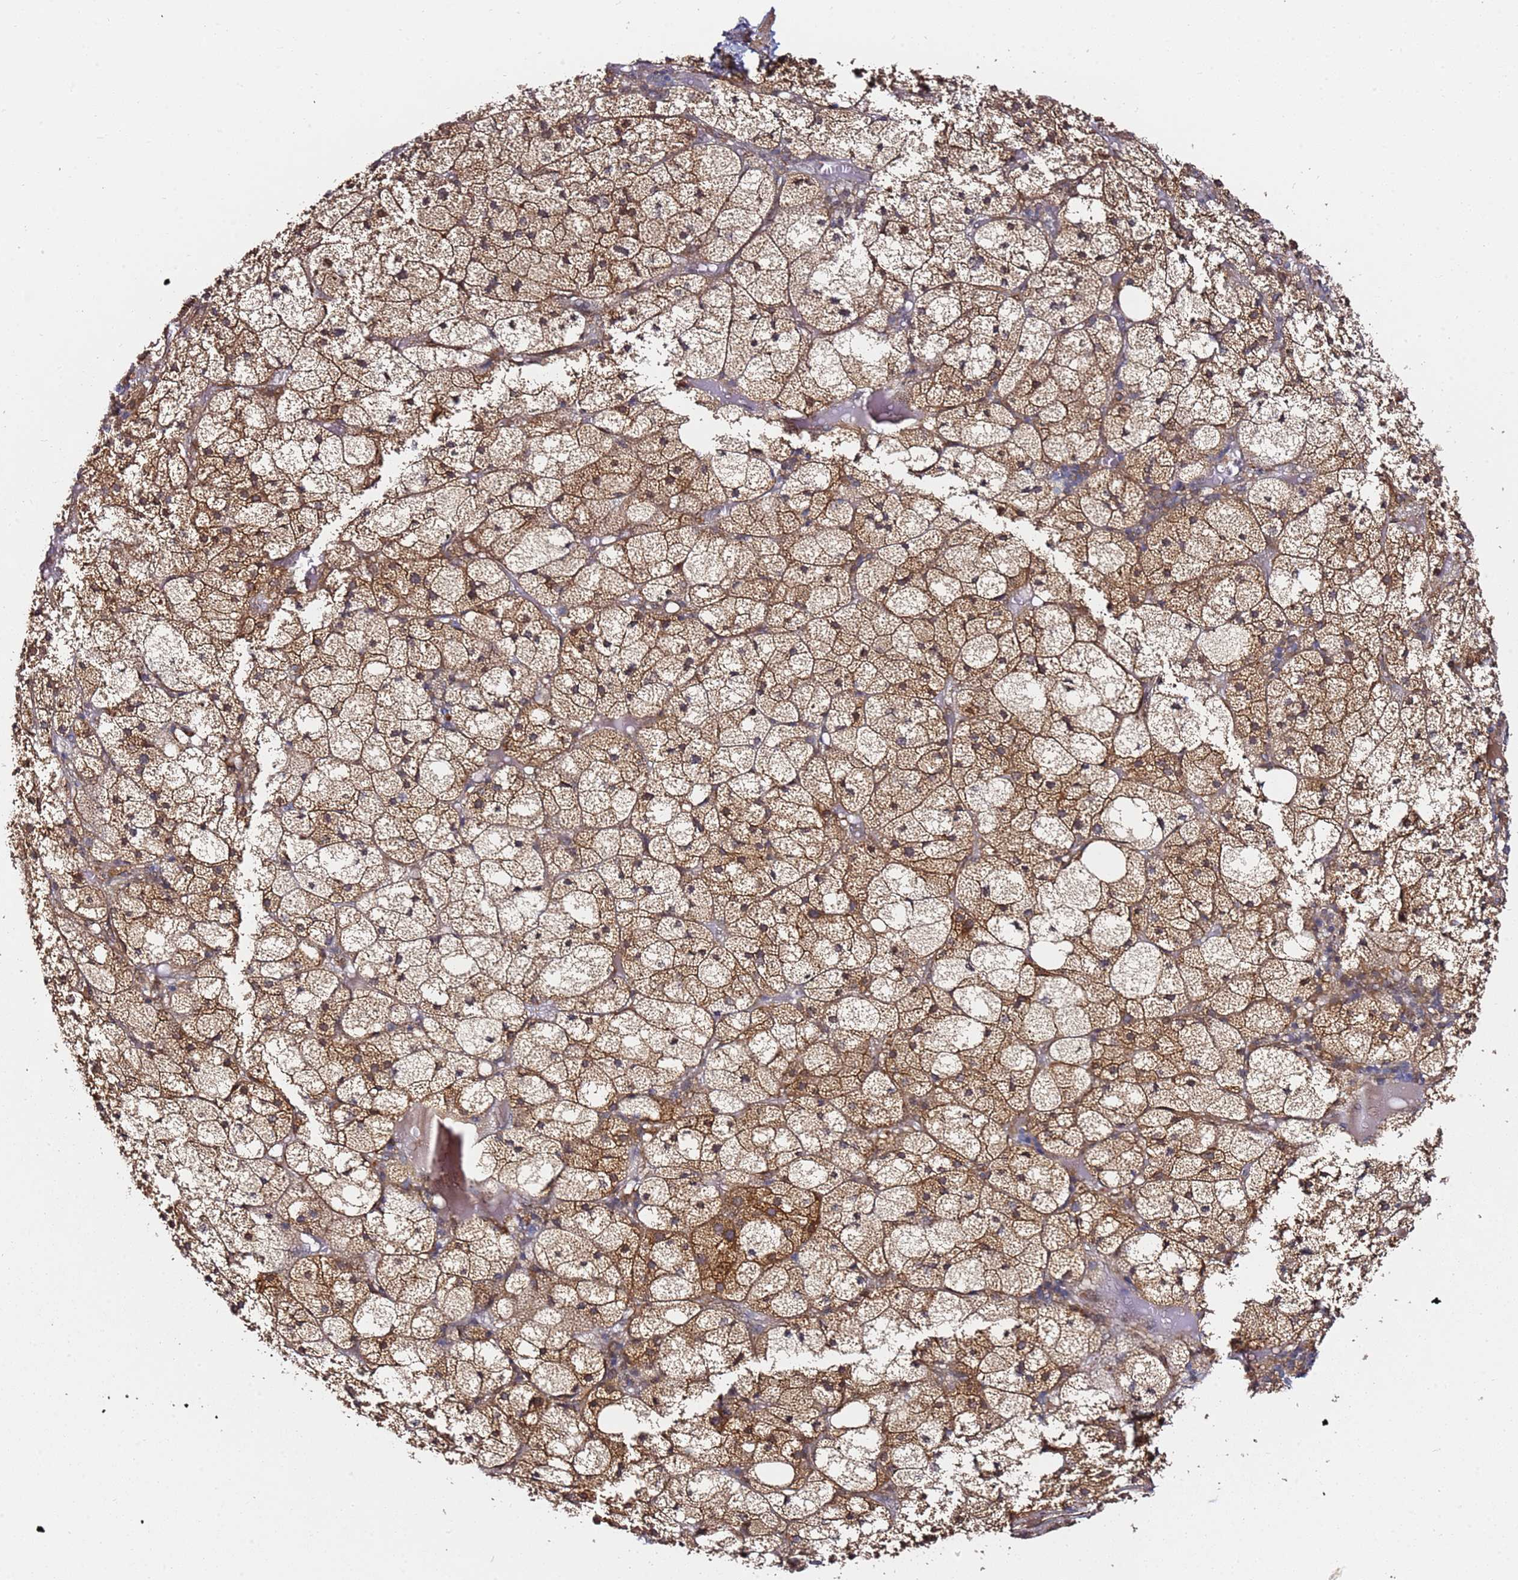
{"staining": {"intensity": "moderate", "quantity": ">75%", "location": "cytoplasmic/membranous"}, "tissue": "adrenal gland", "cell_type": "Glandular cells", "image_type": "normal", "snomed": [{"axis": "morphology", "description": "Normal tissue, NOS"}, {"axis": "topography", "description": "Adrenal gland"}], "caption": "DAB immunohistochemical staining of benign adrenal gland shows moderate cytoplasmic/membranous protein expression in about >75% of glandular cells.", "gene": "PRKAB2", "patient": {"sex": "female", "age": 61}}